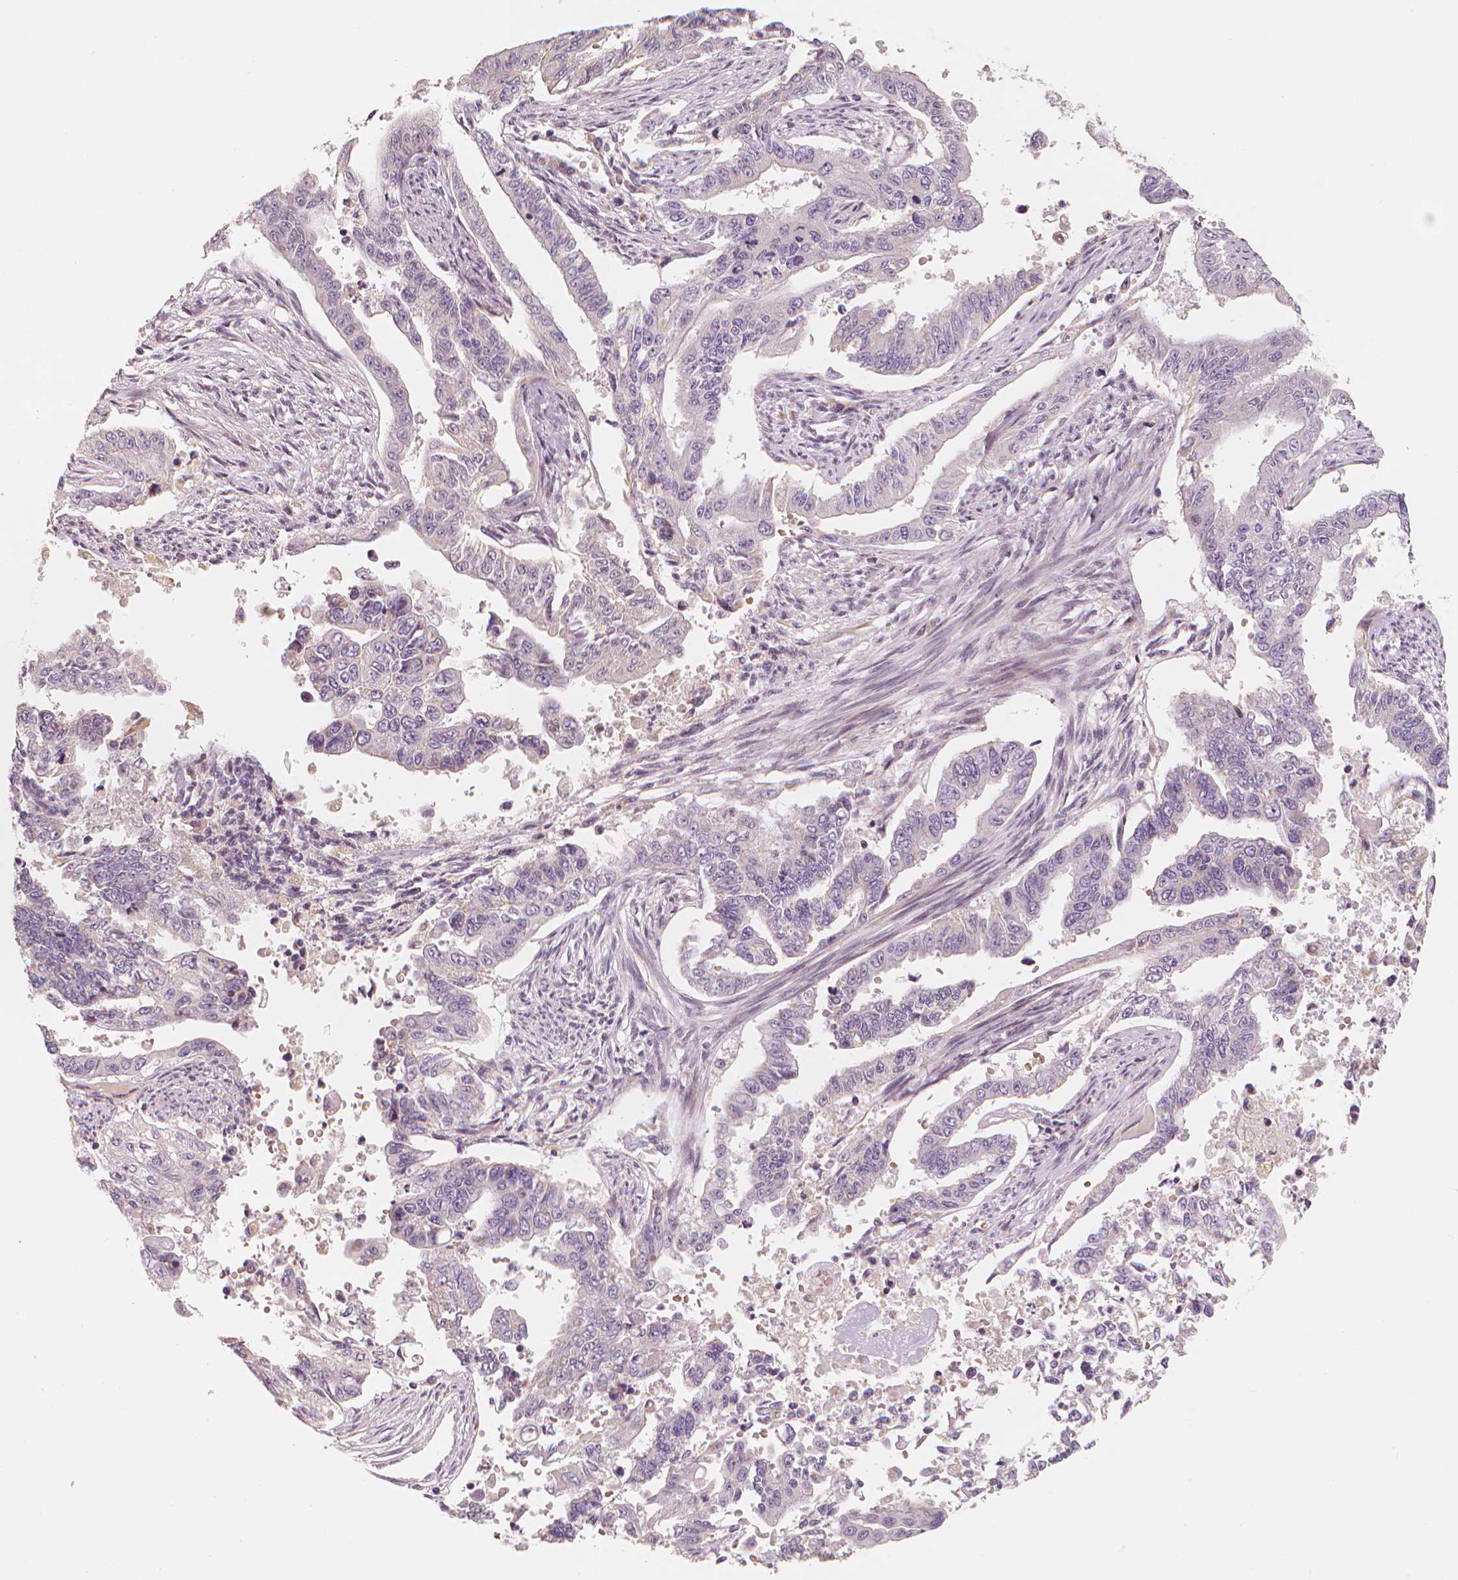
{"staining": {"intensity": "negative", "quantity": "none", "location": "none"}, "tissue": "endometrial cancer", "cell_type": "Tumor cells", "image_type": "cancer", "snomed": [{"axis": "morphology", "description": "Adenocarcinoma, NOS"}, {"axis": "topography", "description": "Uterus"}], "caption": "DAB (3,3'-diaminobenzidine) immunohistochemical staining of endometrial cancer exhibits no significant positivity in tumor cells.", "gene": "RNASE7", "patient": {"sex": "female", "age": 59}}